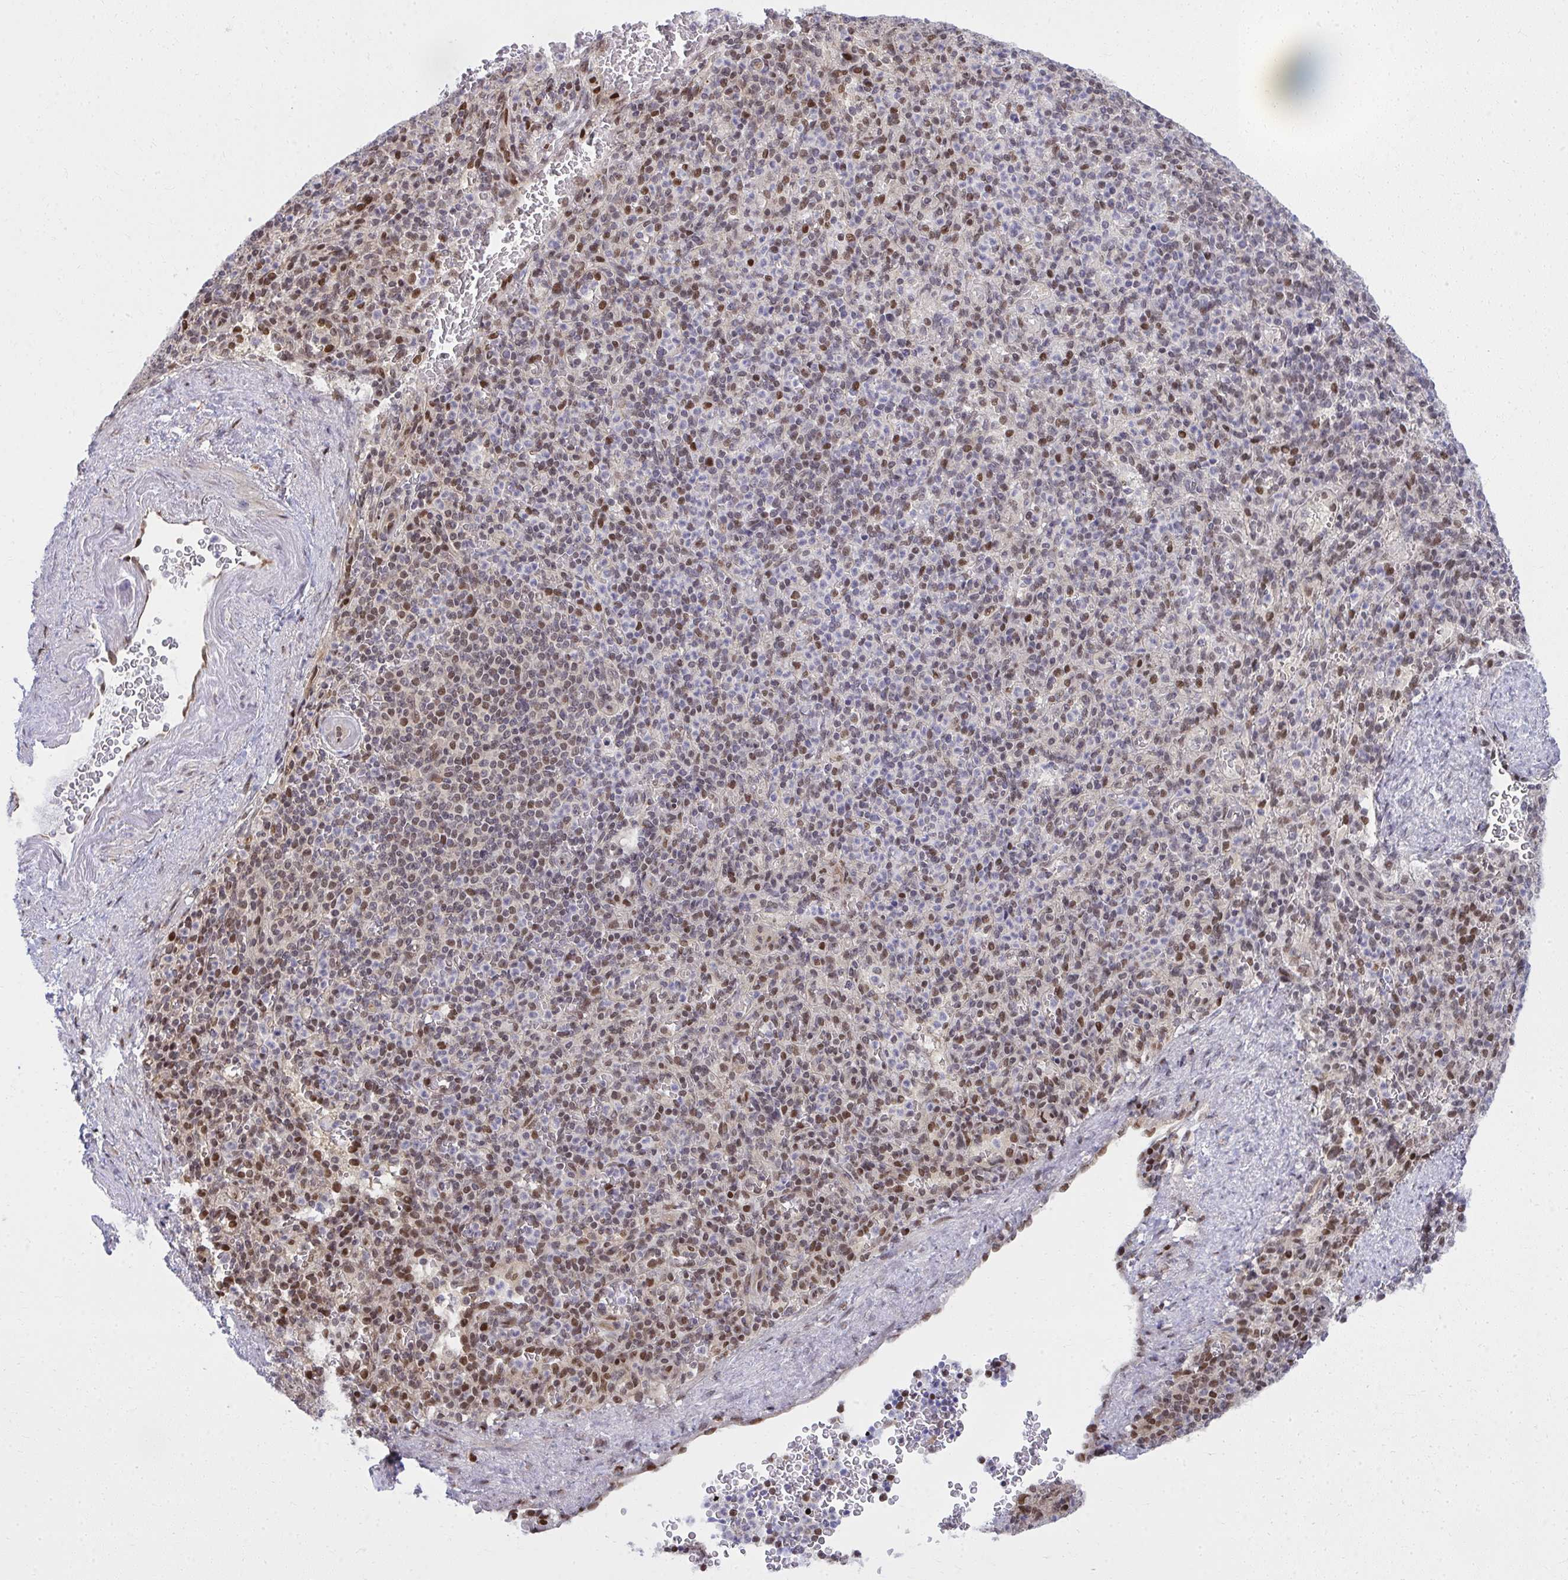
{"staining": {"intensity": "moderate", "quantity": "25%-75%", "location": "nuclear"}, "tissue": "spleen", "cell_type": "Cells in red pulp", "image_type": "normal", "snomed": [{"axis": "morphology", "description": "Normal tissue, NOS"}, {"axis": "topography", "description": "Spleen"}], "caption": "DAB immunohistochemical staining of unremarkable spleen displays moderate nuclear protein expression in about 25%-75% of cells in red pulp.", "gene": "PIGY", "patient": {"sex": "female", "age": 74}}